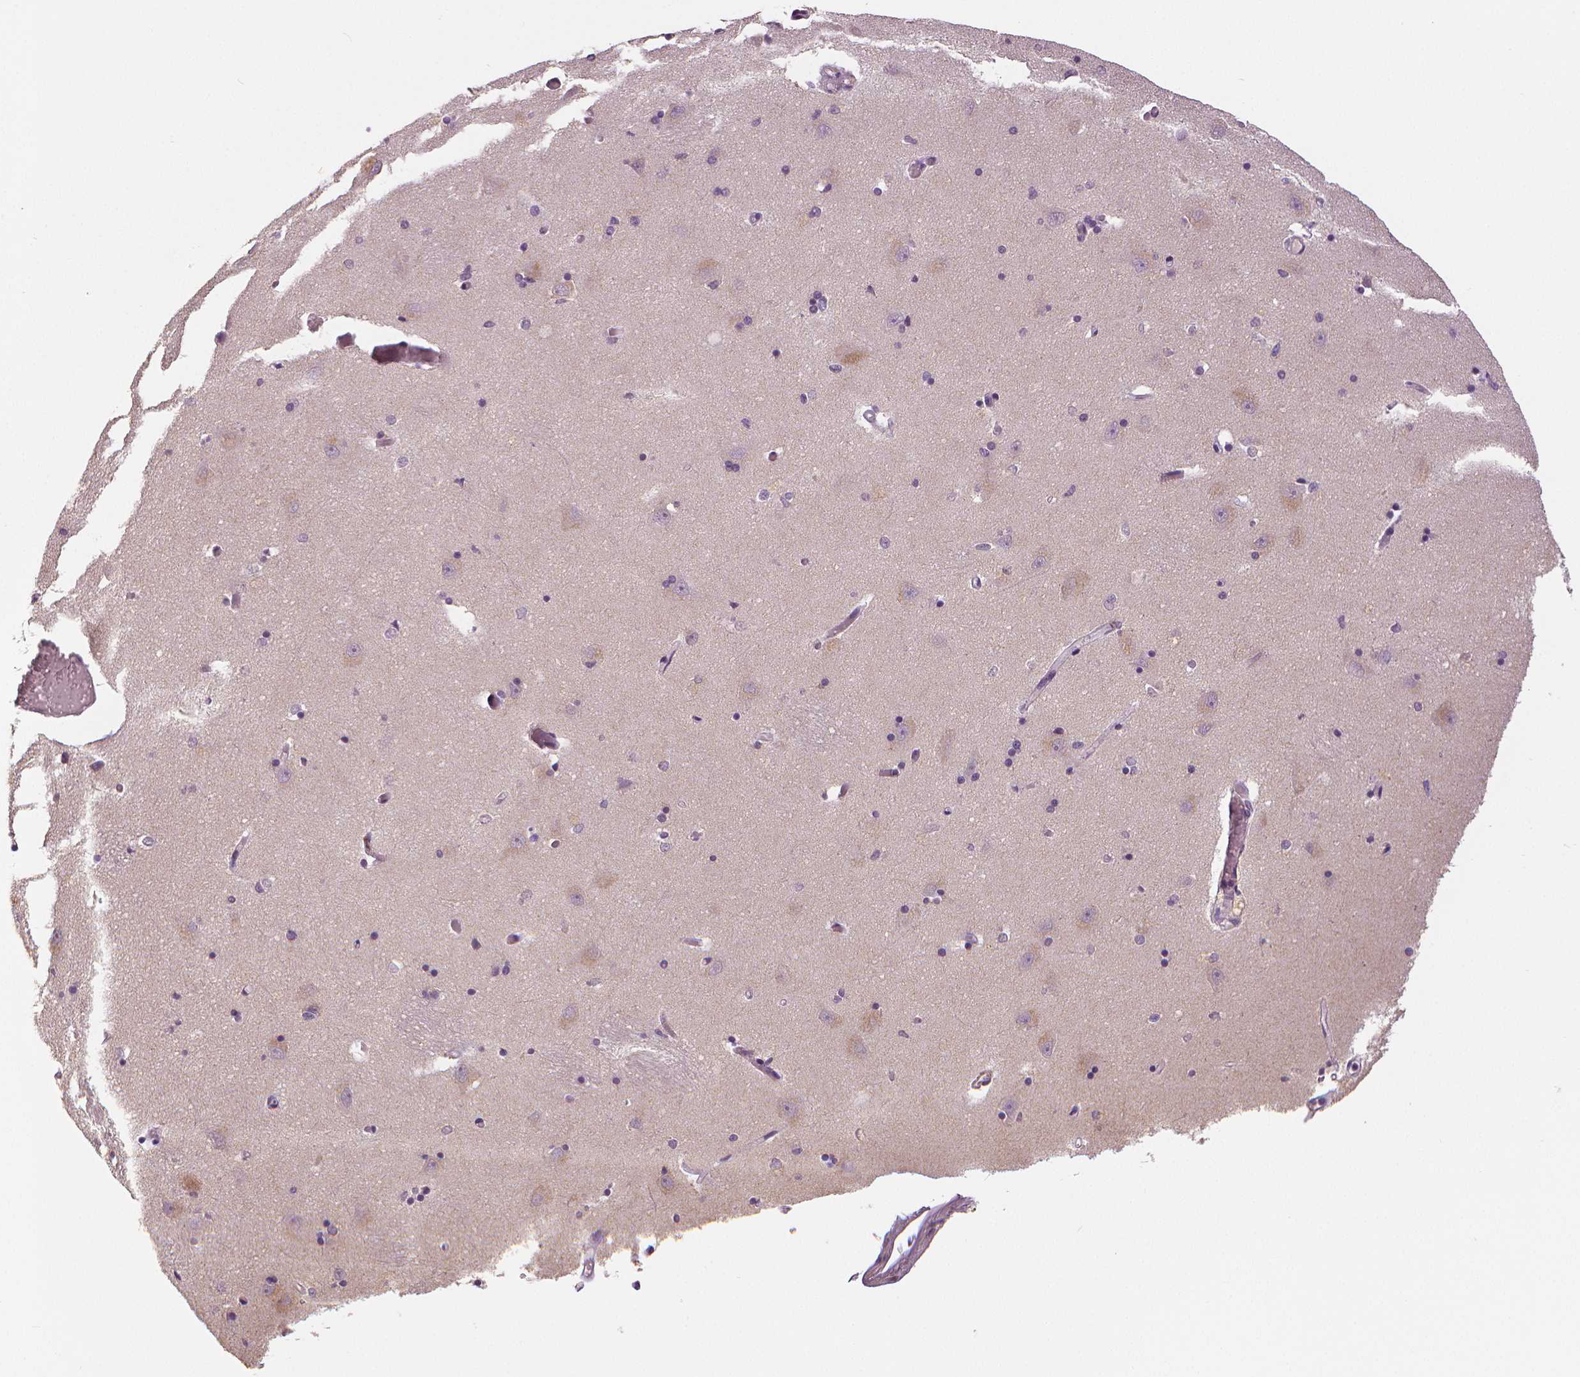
{"staining": {"intensity": "negative", "quantity": "none", "location": "none"}, "tissue": "caudate", "cell_type": "Glial cells", "image_type": "normal", "snomed": [{"axis": "morphology", "description": "Normal tissue, NOS"}, {"axis": "topography", "description": "Lateral ventricle wall"}, {"axis": "topography", "description": "Hippocampus"}], "caption": "The image exhibits no significant staining in glial cells of caudate.", "gene": "MKI67", "patient": {"sex": "female", "age": 63}}